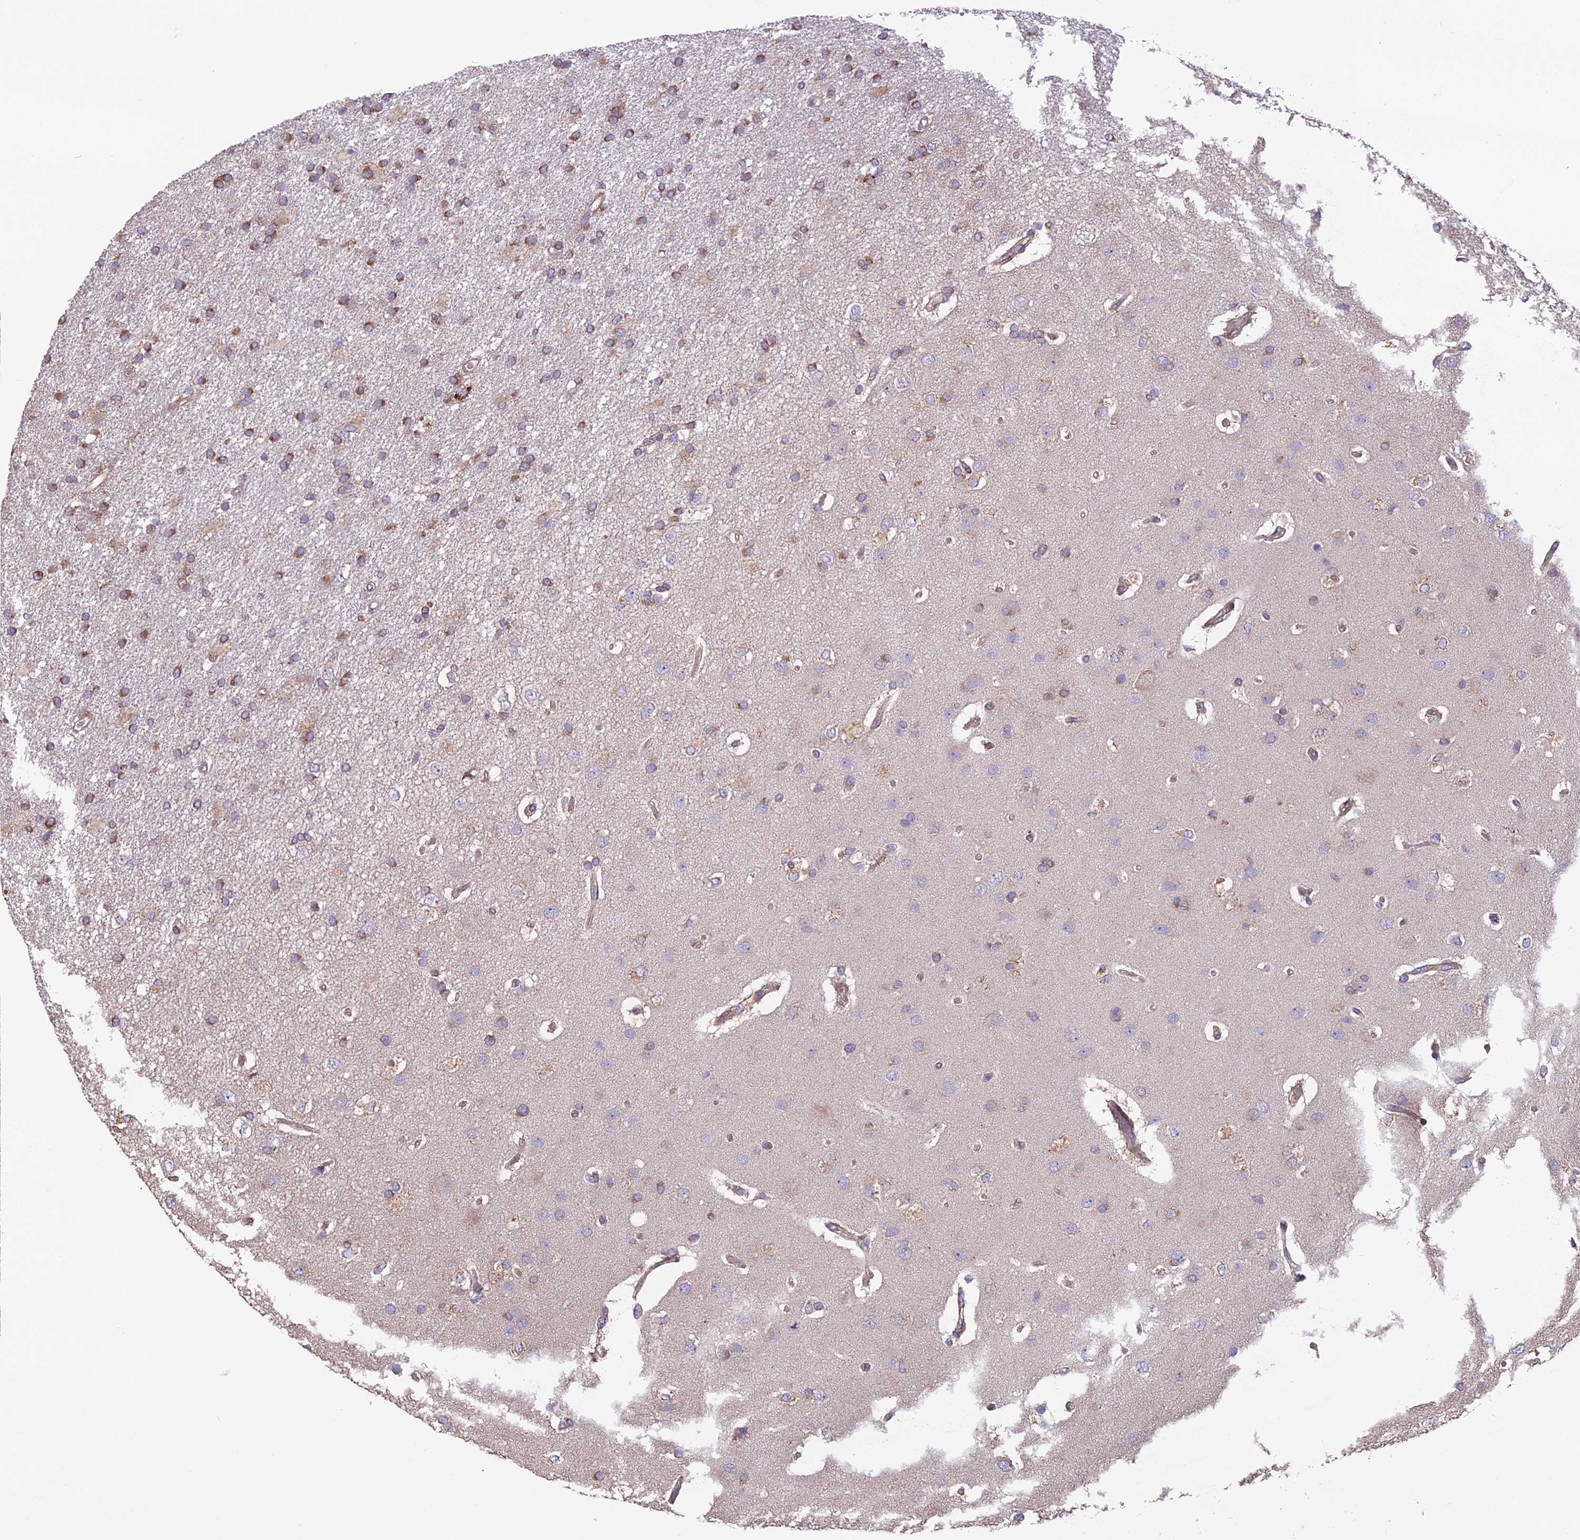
{"staining": {"intensity": "moderate", "quantity": ">75%", "location": "cytoplasmic/membranous"}, "tissue": "glioma", "cell_type": "Tumor cells", "image_type": "cancer", "snomed": [{"axis": "morphology", "description": "Glioma, malignant, High grade"}, {"axis": "topography", "description": "Brain"}], "caption": "Immunohistochemistry of glioma exhibits medium levels of moderate cytoplasmic/membranous expression in approximately >75% of tumor cells. The staining was performed using DAB, with brown indicating positive protein expression. Nuclei are stained blue with hematoxylin.", "gene": "BLOC1S4", "patient": {"sex": "male", "age": 77}}